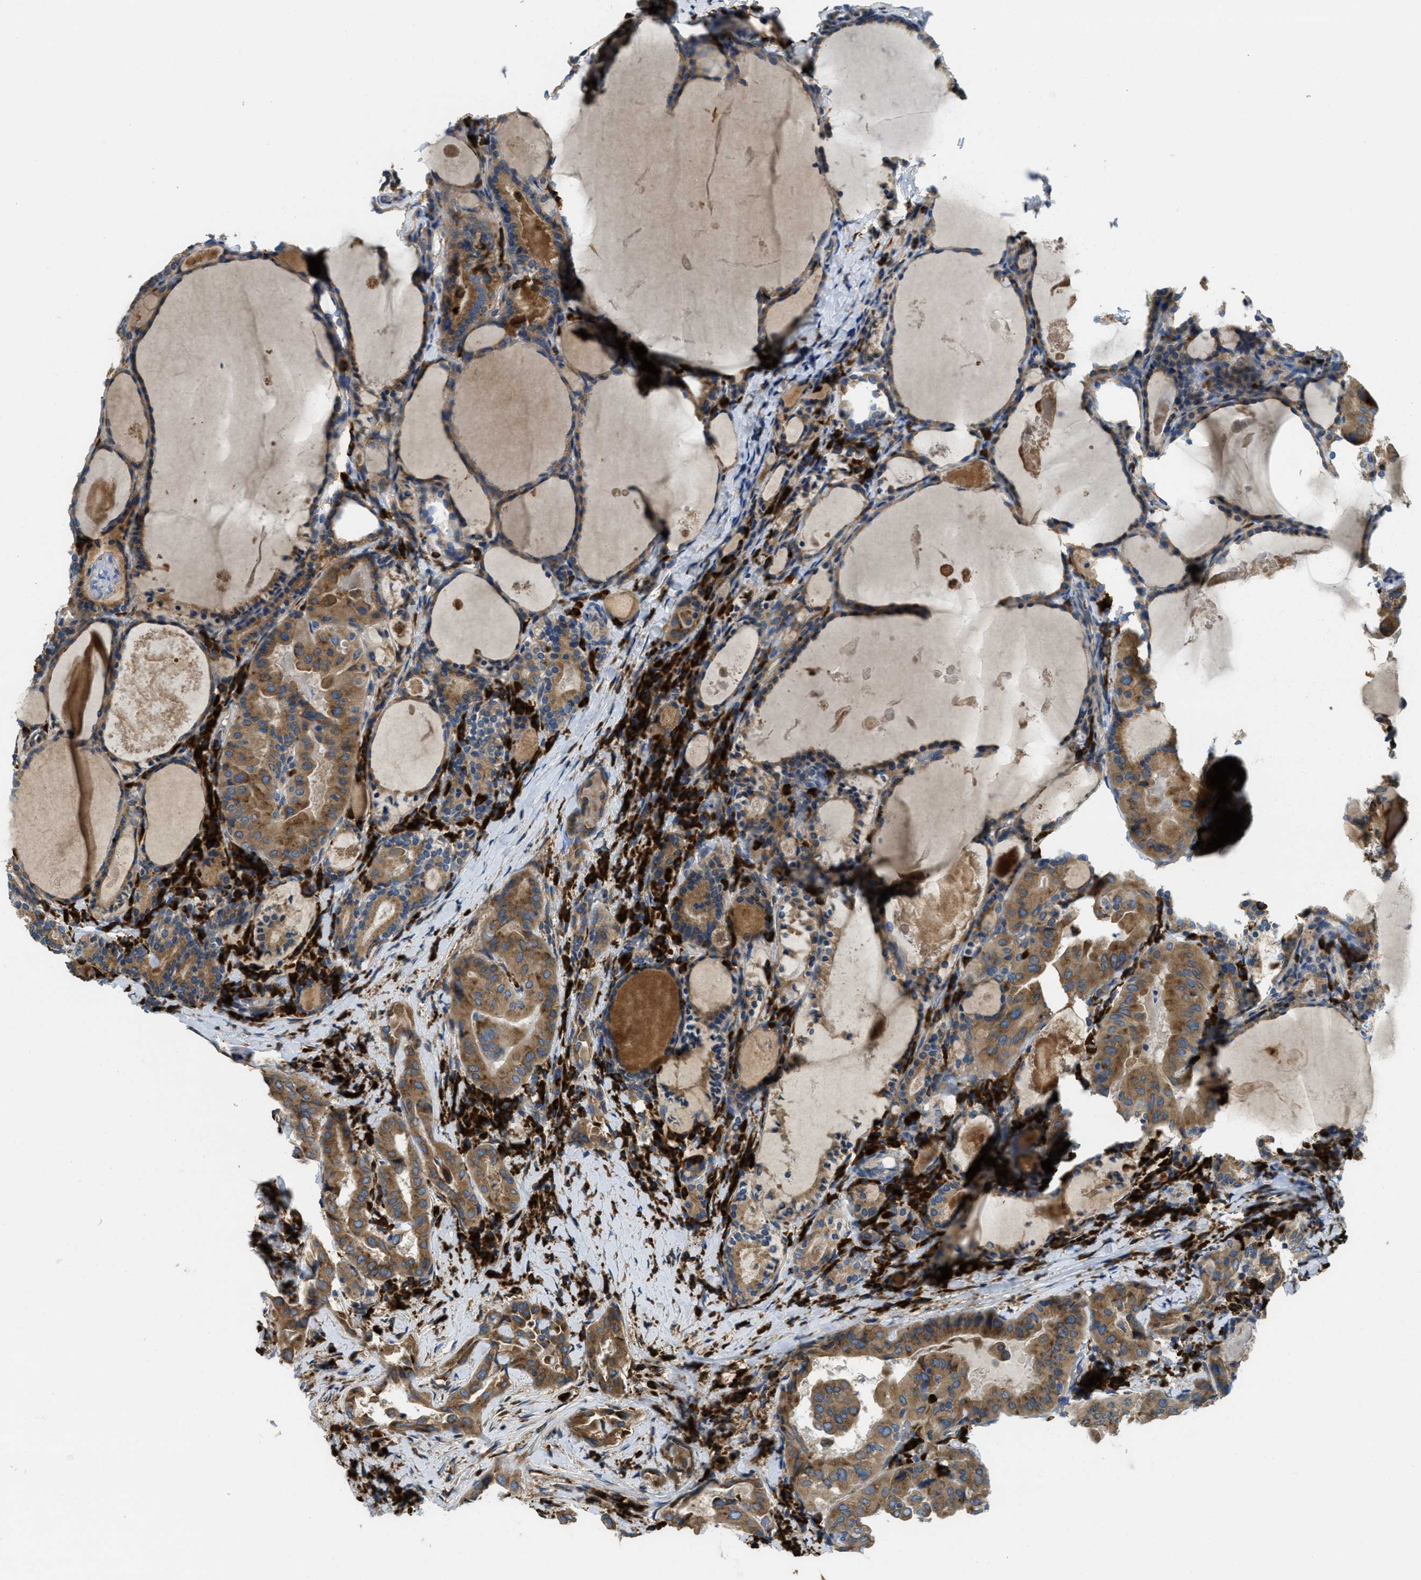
{"staining": {"intensity": "moderate", "quantity": ">75%", "location": "cytoplasmic/membranous"}, "tissue": "thyroid cancer", "cell_type": "Tumor cells", "image_type": "cancer", "snomed": [{"axis": "morphology", "description": "Papillary adenocarcinoma, NOS"}, {"axis": "topography", "description": "Thyroid gland"}], "caption": "Papillary adenocarcinoma (thyroid) stained with a brown dye shows moderate cytoplasmic/membranous positive expression in about >75% of tumor cells.", "gene": "SSR1", "patient": {"sex": "female", "age": 42}}